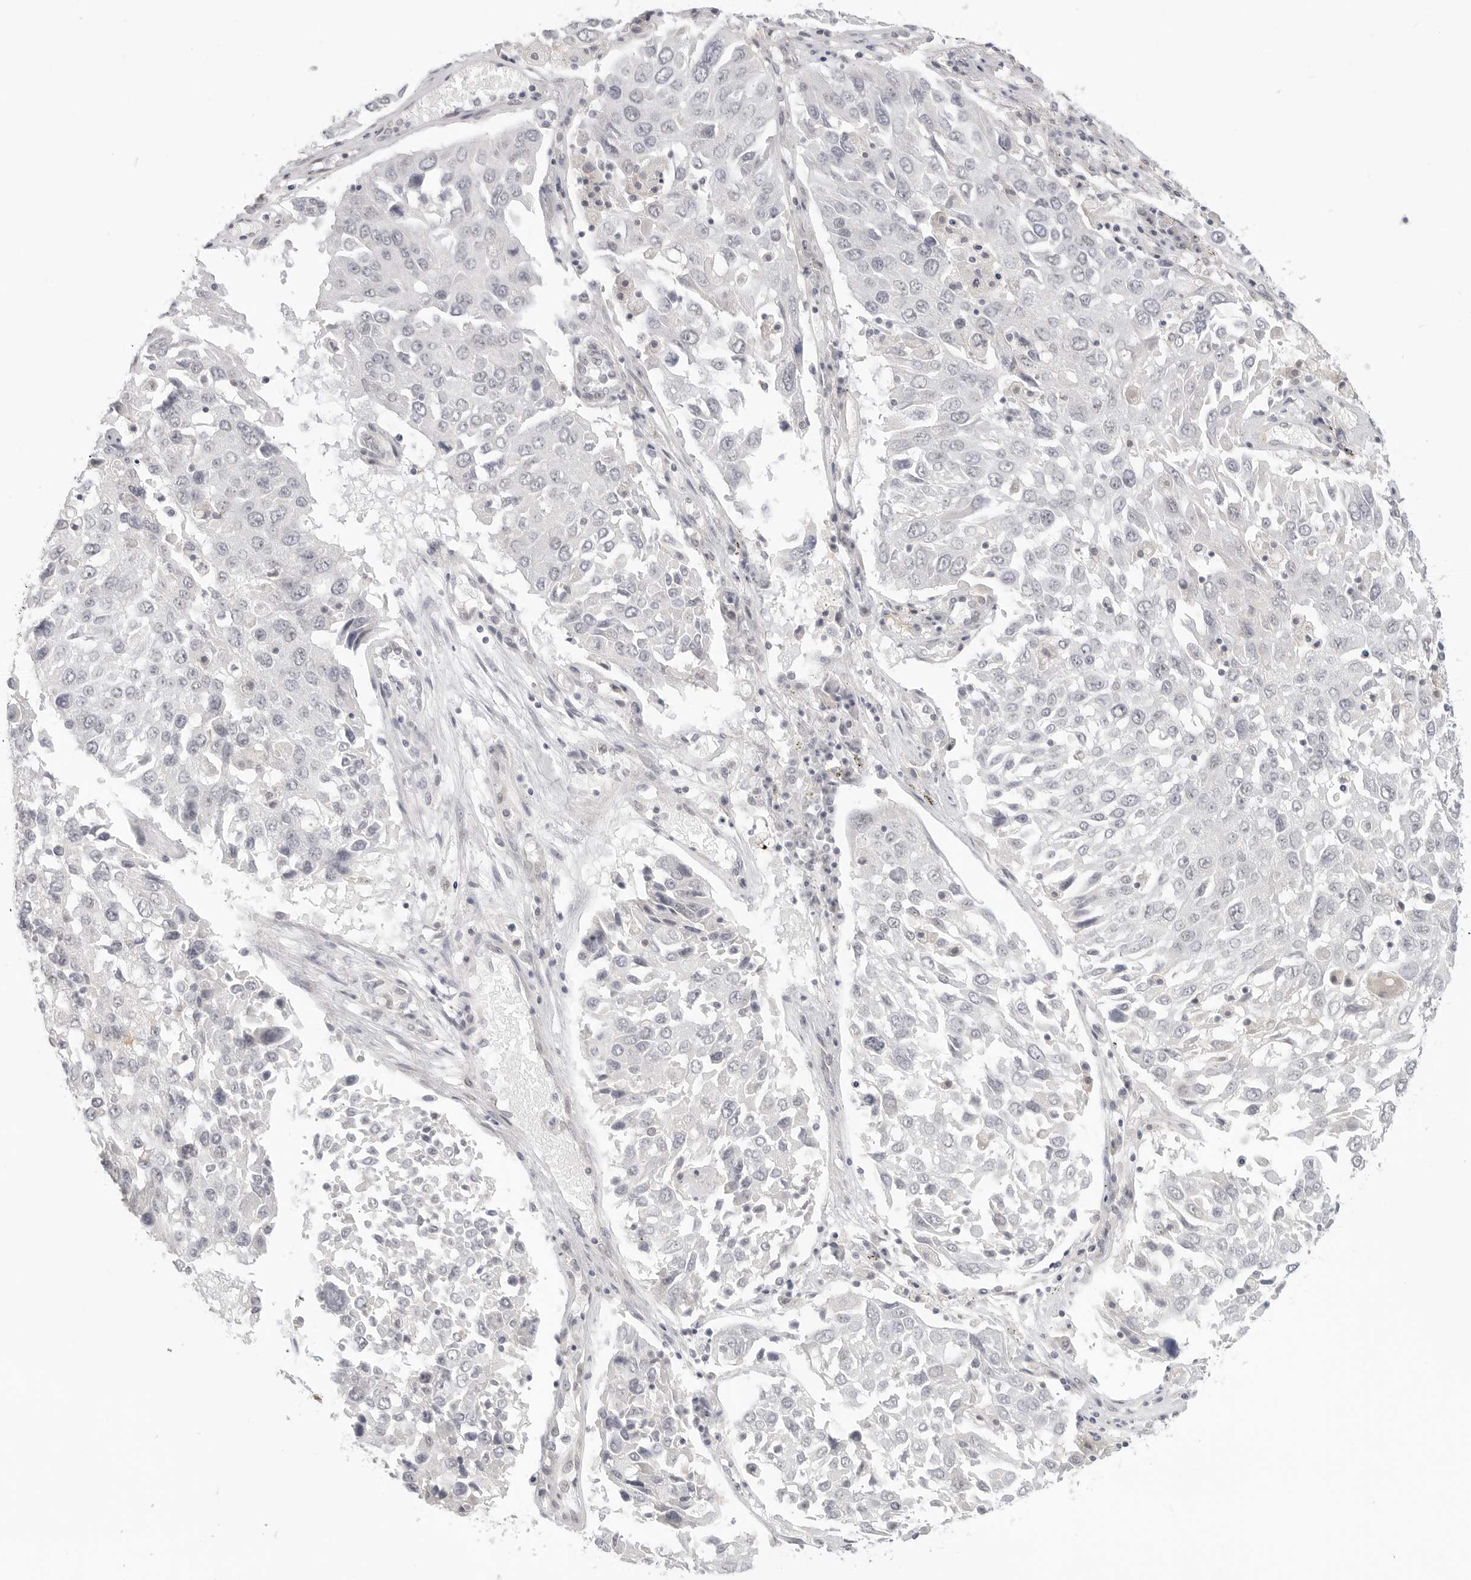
{"staining": {"intensity": "negative", "quantity": "none", "location": "none"}, "tissue": "lung cancer", "cell_type": "Tumor cells", "image_type": "cancer", "snomed": [{"axis": "morphology", "description": "Squamous cell carcinoma, NOS"}, {"axis": "topography", "description": "Lung"}], "caption": "Human lung cancer (squamous cell carcinoma) stained for a protein using immunohistochemistry displays no expression in tumor cells.", "gene": "KLK11", "patient": {"sex": "male", "age": 65}}